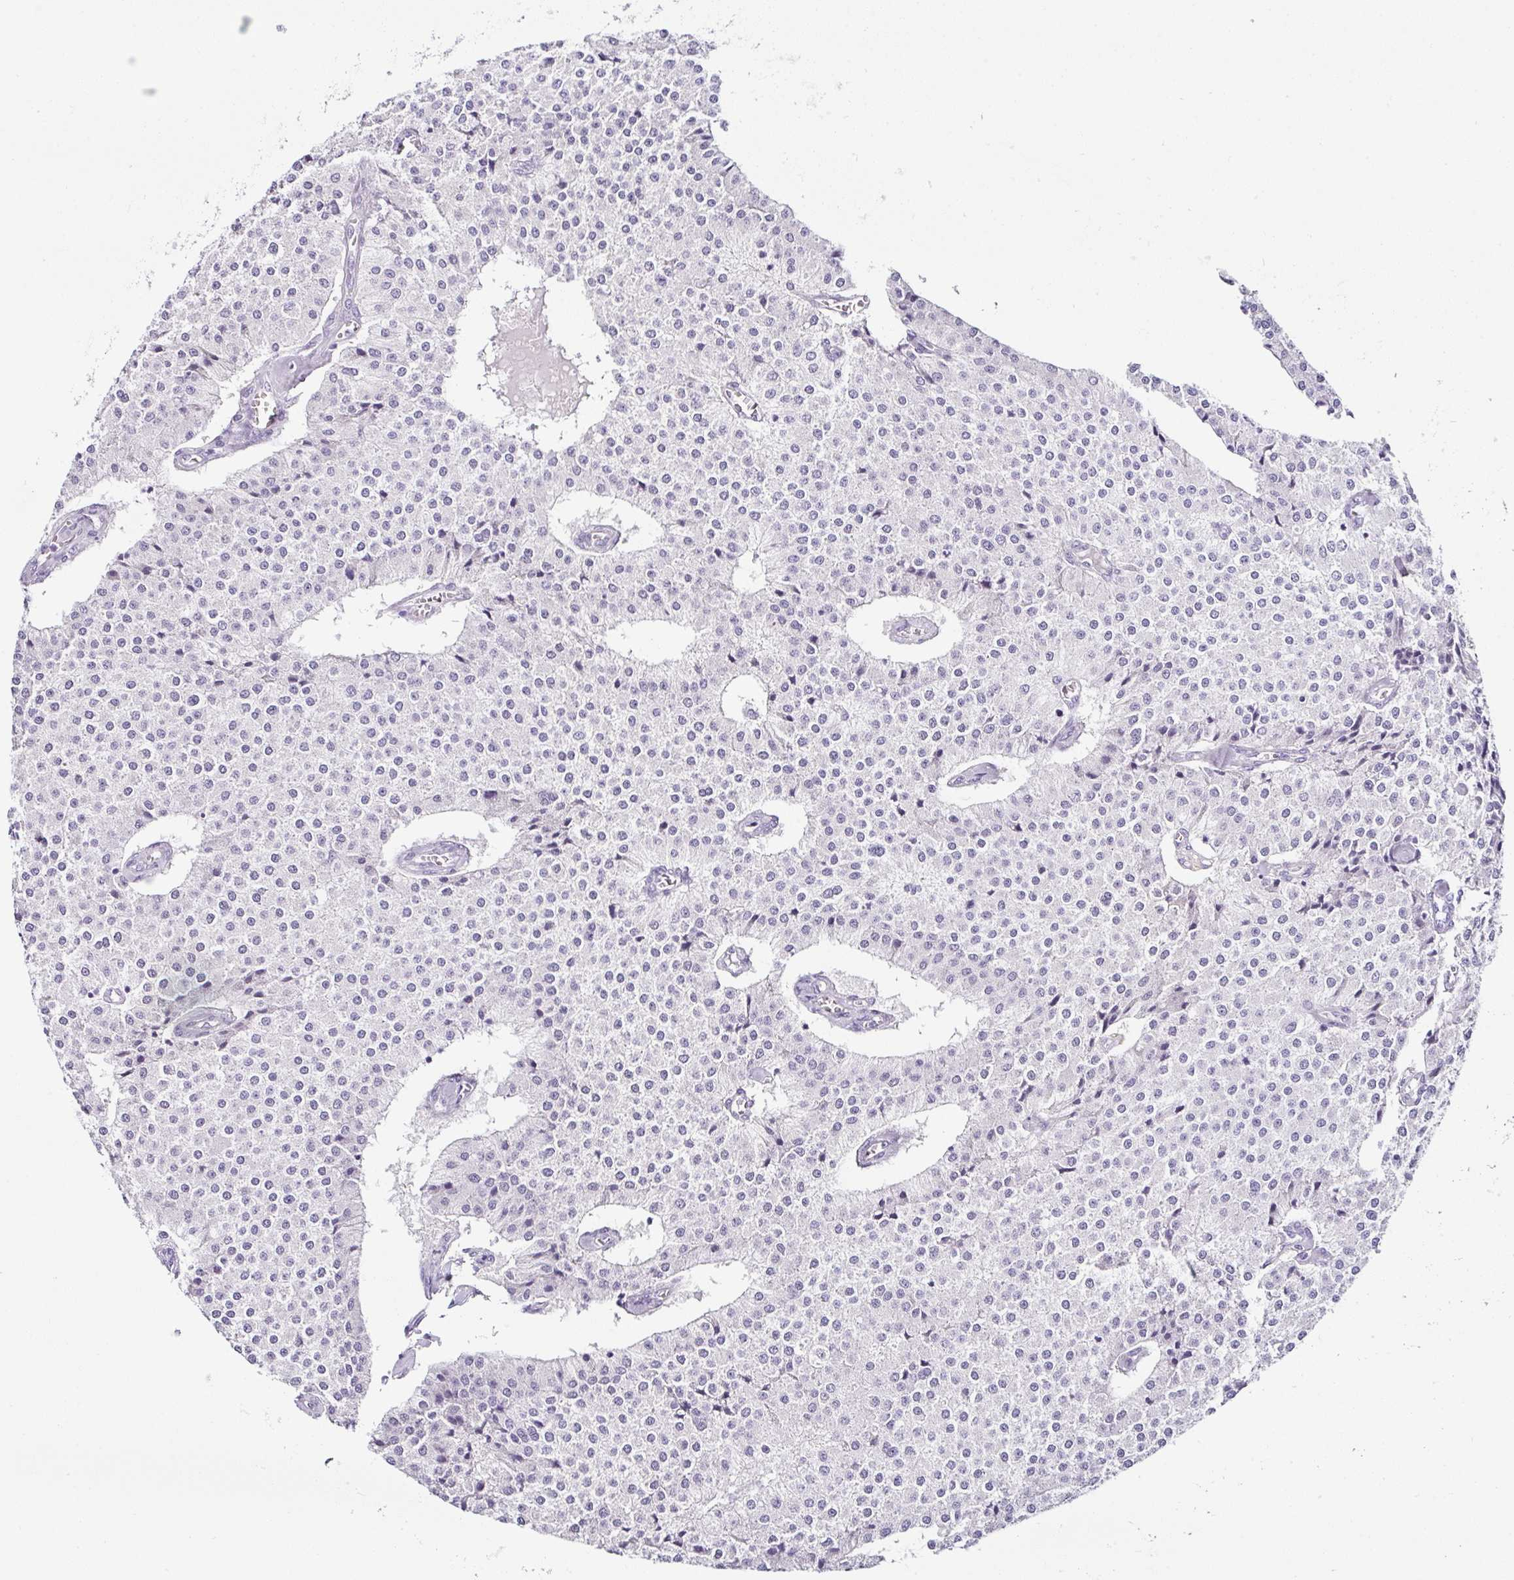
{"staining": {"intensity": "negative", "quantity": "none", "location": "none"}, "tissue": "carcinoid", "cell_type": "Tumor cells", "image_type": "cancer", "snomed": [{"axis": "morphology", "description": "Carcinoid, malignant, NOS"}, {"axis": "topography", "description": "Colon"}], "caption": "This is a micrograph of immunohistochemistry staining of malignant carcinoid, which shows no staining in tumor cells. Nuclei are stained in blue.", "gene": "SERPINB3", "patient": {"sex": "female", "age": 52}}